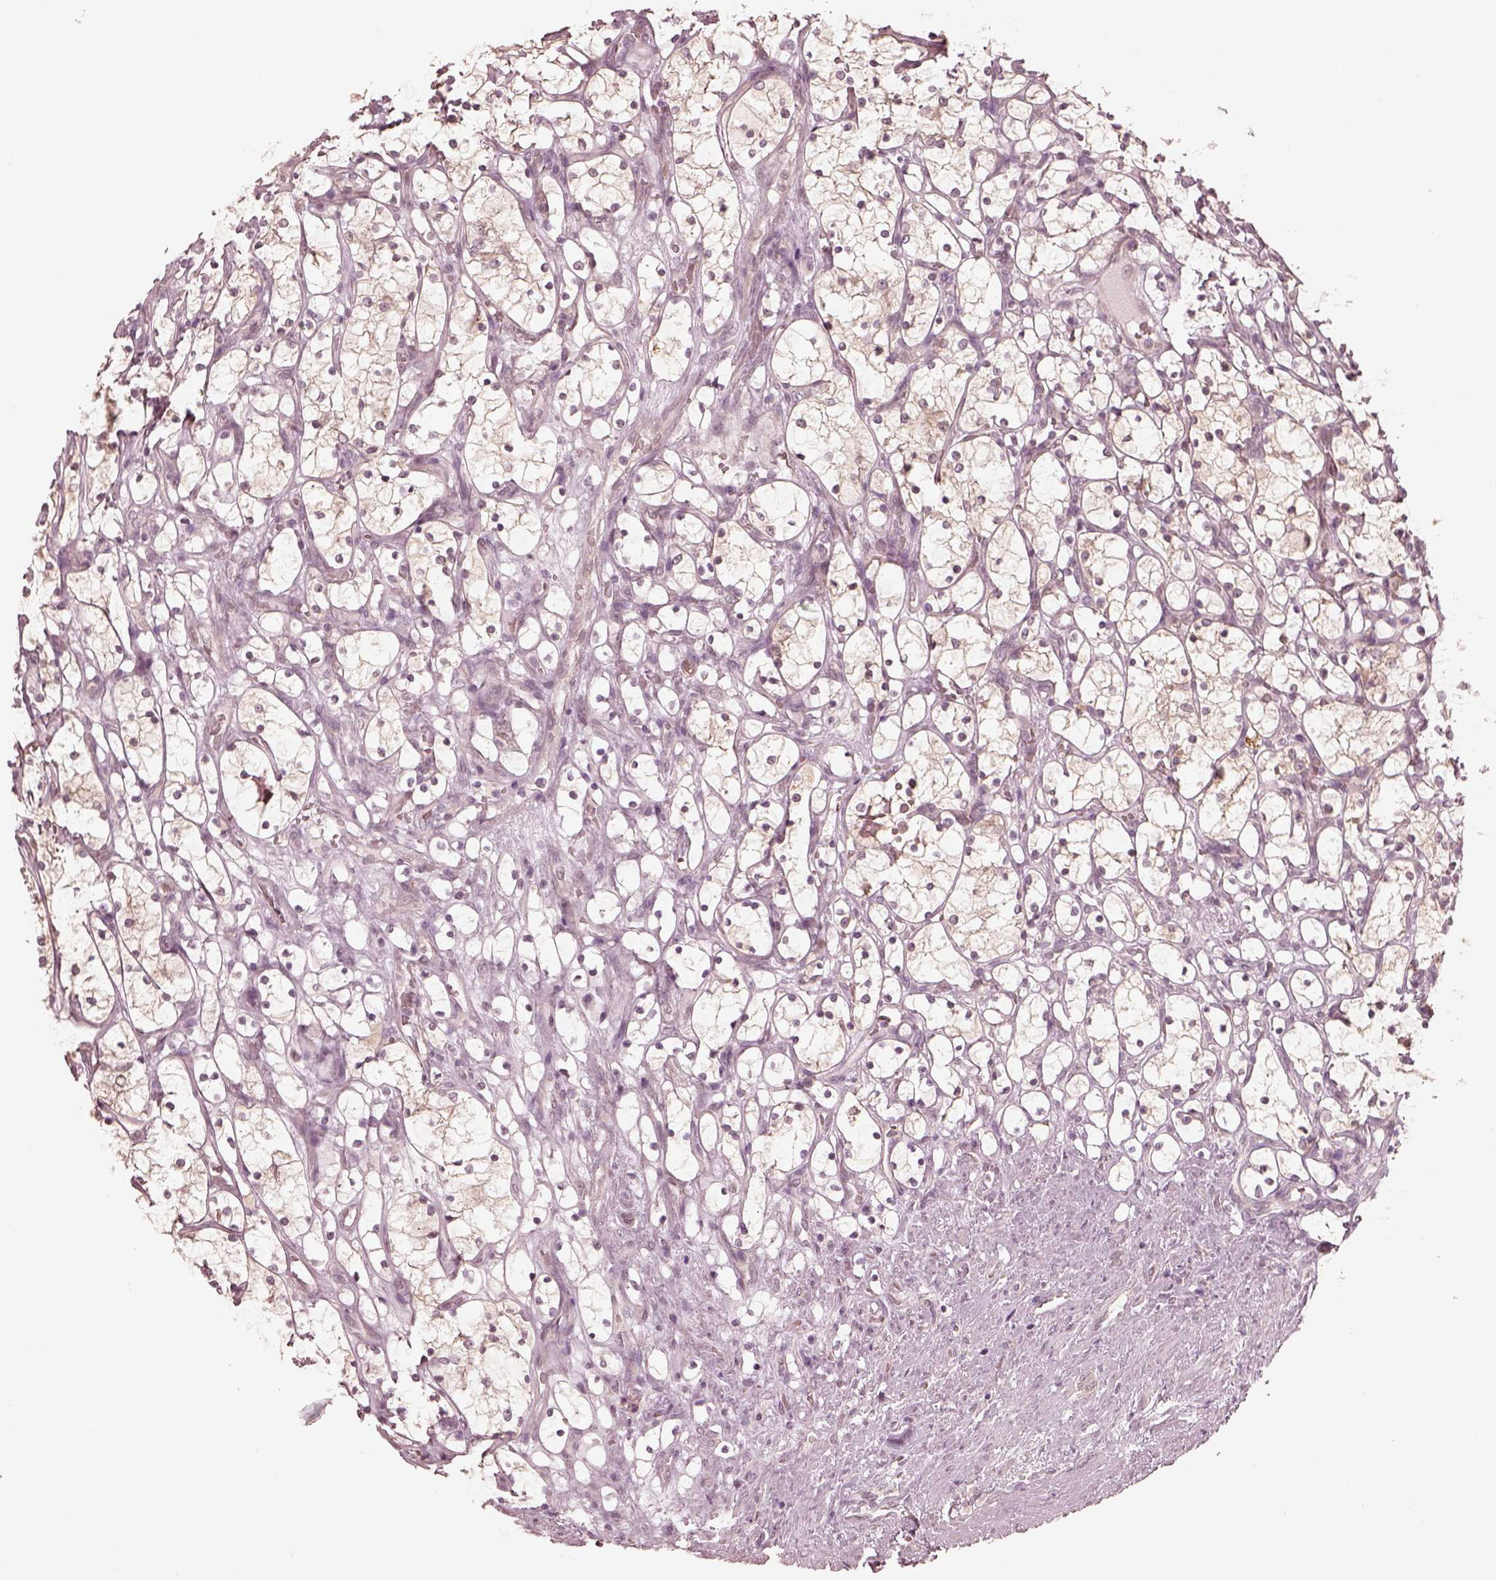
{"staining": {"intensity": "negative", "quantity": "none", "location": "none"}, "tissue": "renal cancer", "cell_type": "Tumor cells", "image_type": "cancer", "snomed": [{"axis": "morphology", "description": "Adenocarcinoma, NOS"}, {"axis": "topography", "description": "Kidney"}], "caption": "Immunohistochemistry (IHC) photomicrograph of adenocarcinoma (renal) stained for a protein (brown), which shows no positivity in tumor cells.", "gene": "IQCB1", "patient": {"sex": "female", "age": 69}}